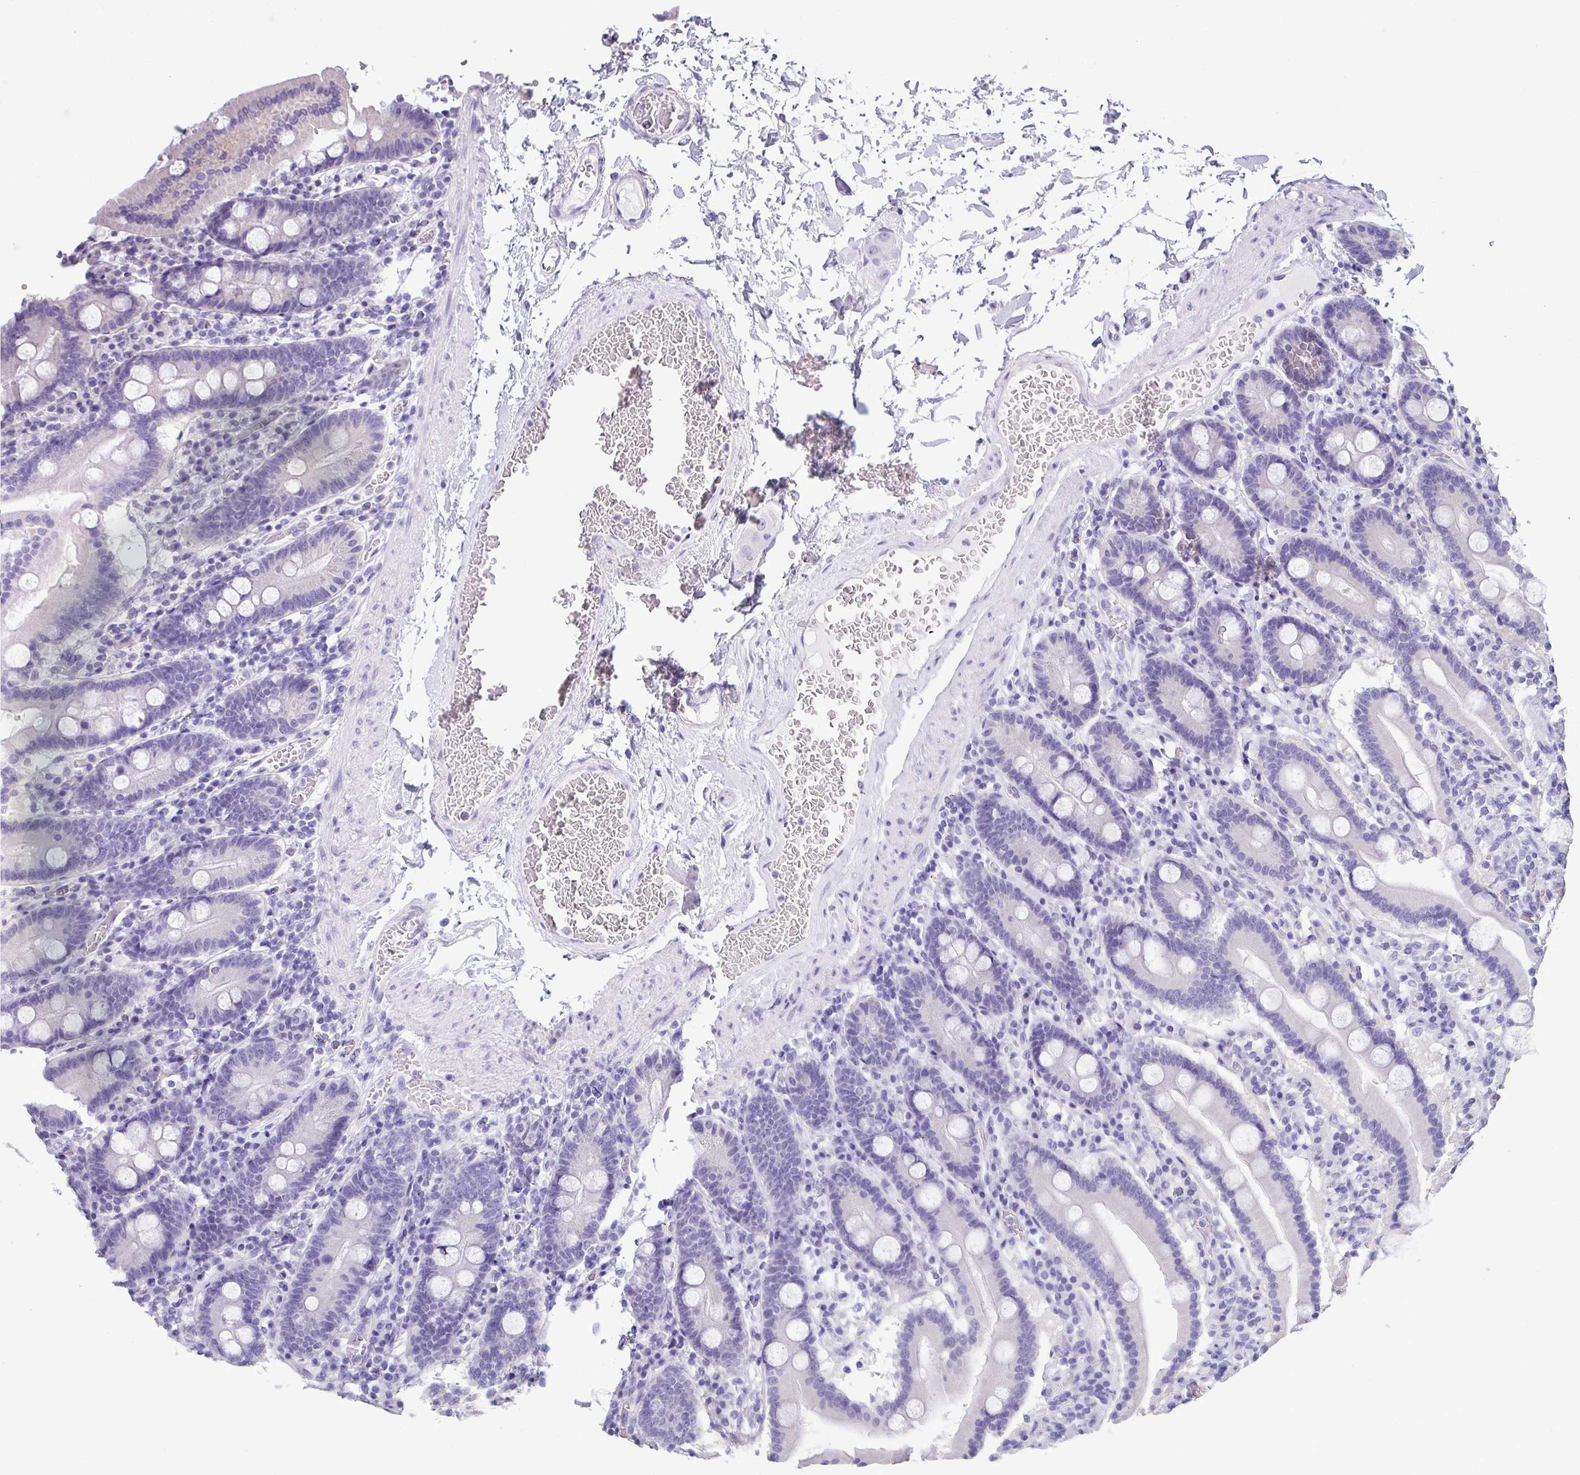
{"staining": {"intensity": "weak", "quantity": "25%-75%", "location": "cytoplasmic/membranous"}, "tissue": "duodenum", "cell_type": "Glandular cells", "image_type": "normal", "snomed": [{"axis": "morphology", "description": "Normal tissue, NOS"}, {"axis": "topography", "description": "Duodenum"}], "caption": "About 25%-75% of glandular cells in unremarkable duodenum show weak cytoplasmic/membranous protein positivity as visualized by brown immunohistochemical staining.", "gene": "C20orf27", "patient": {"sex": "male", "age": 55}}